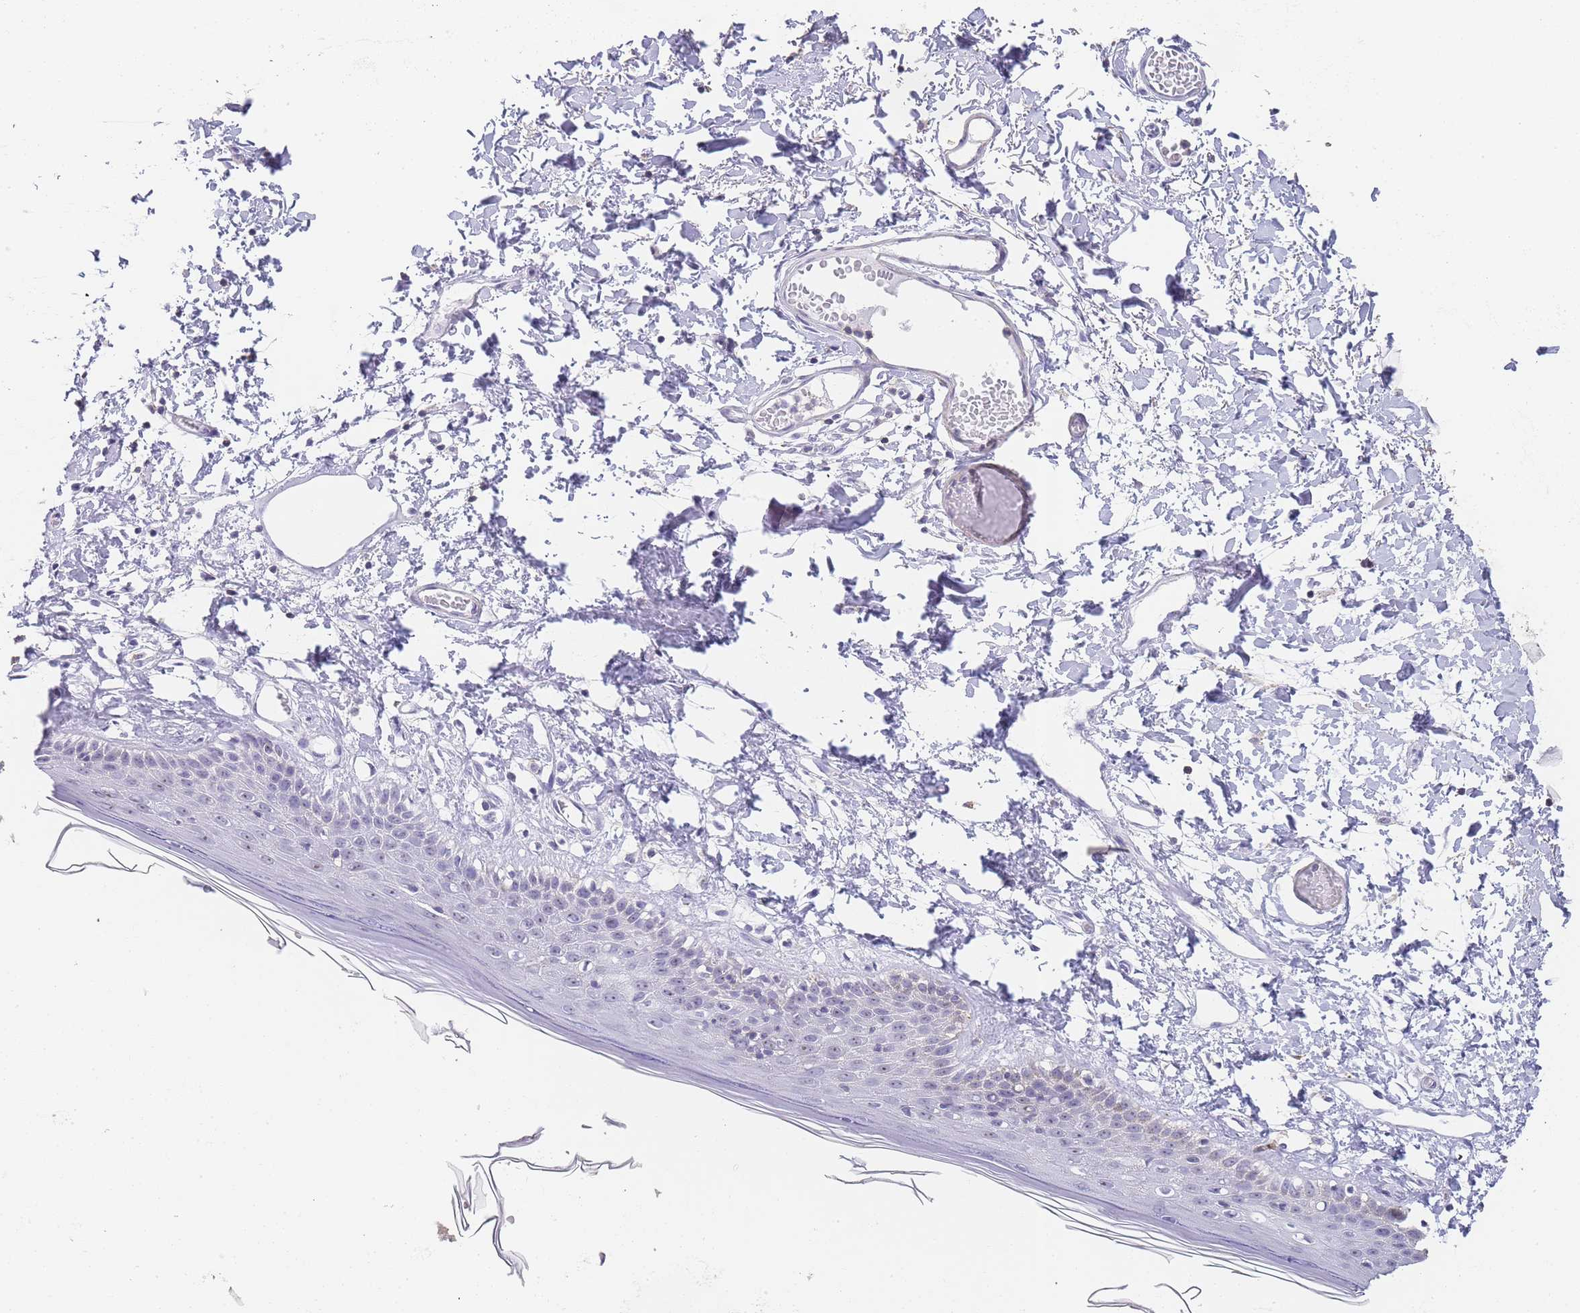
{"staining": {"intensity": "moderate", "quantity": "<25%", "location": "nuclear"}, "tissue": "skin", "cell_type": "Epidermal cells", "image_type": "normal", "snomed": [{"axis": "morphology", "description": "Normal tissue, NOS"}, {"axis": "topography", "description": "Adipose tissue"}, {"axis": "topography", "description": "Vascular tissue"}, {"axis": "topography", "description": "Vulva"}, {"axis": "topography", "description": "Peripheral nerve tissue"}], "caption": "High-power microscopy captured an immunohistochemistry (IHC) photomicrograph of normal skin, revealing moderate nuclear staining in about <25% of epidermal cells.", "gene": "NOP14", "patient": {"sex": "female", "age": 86}}